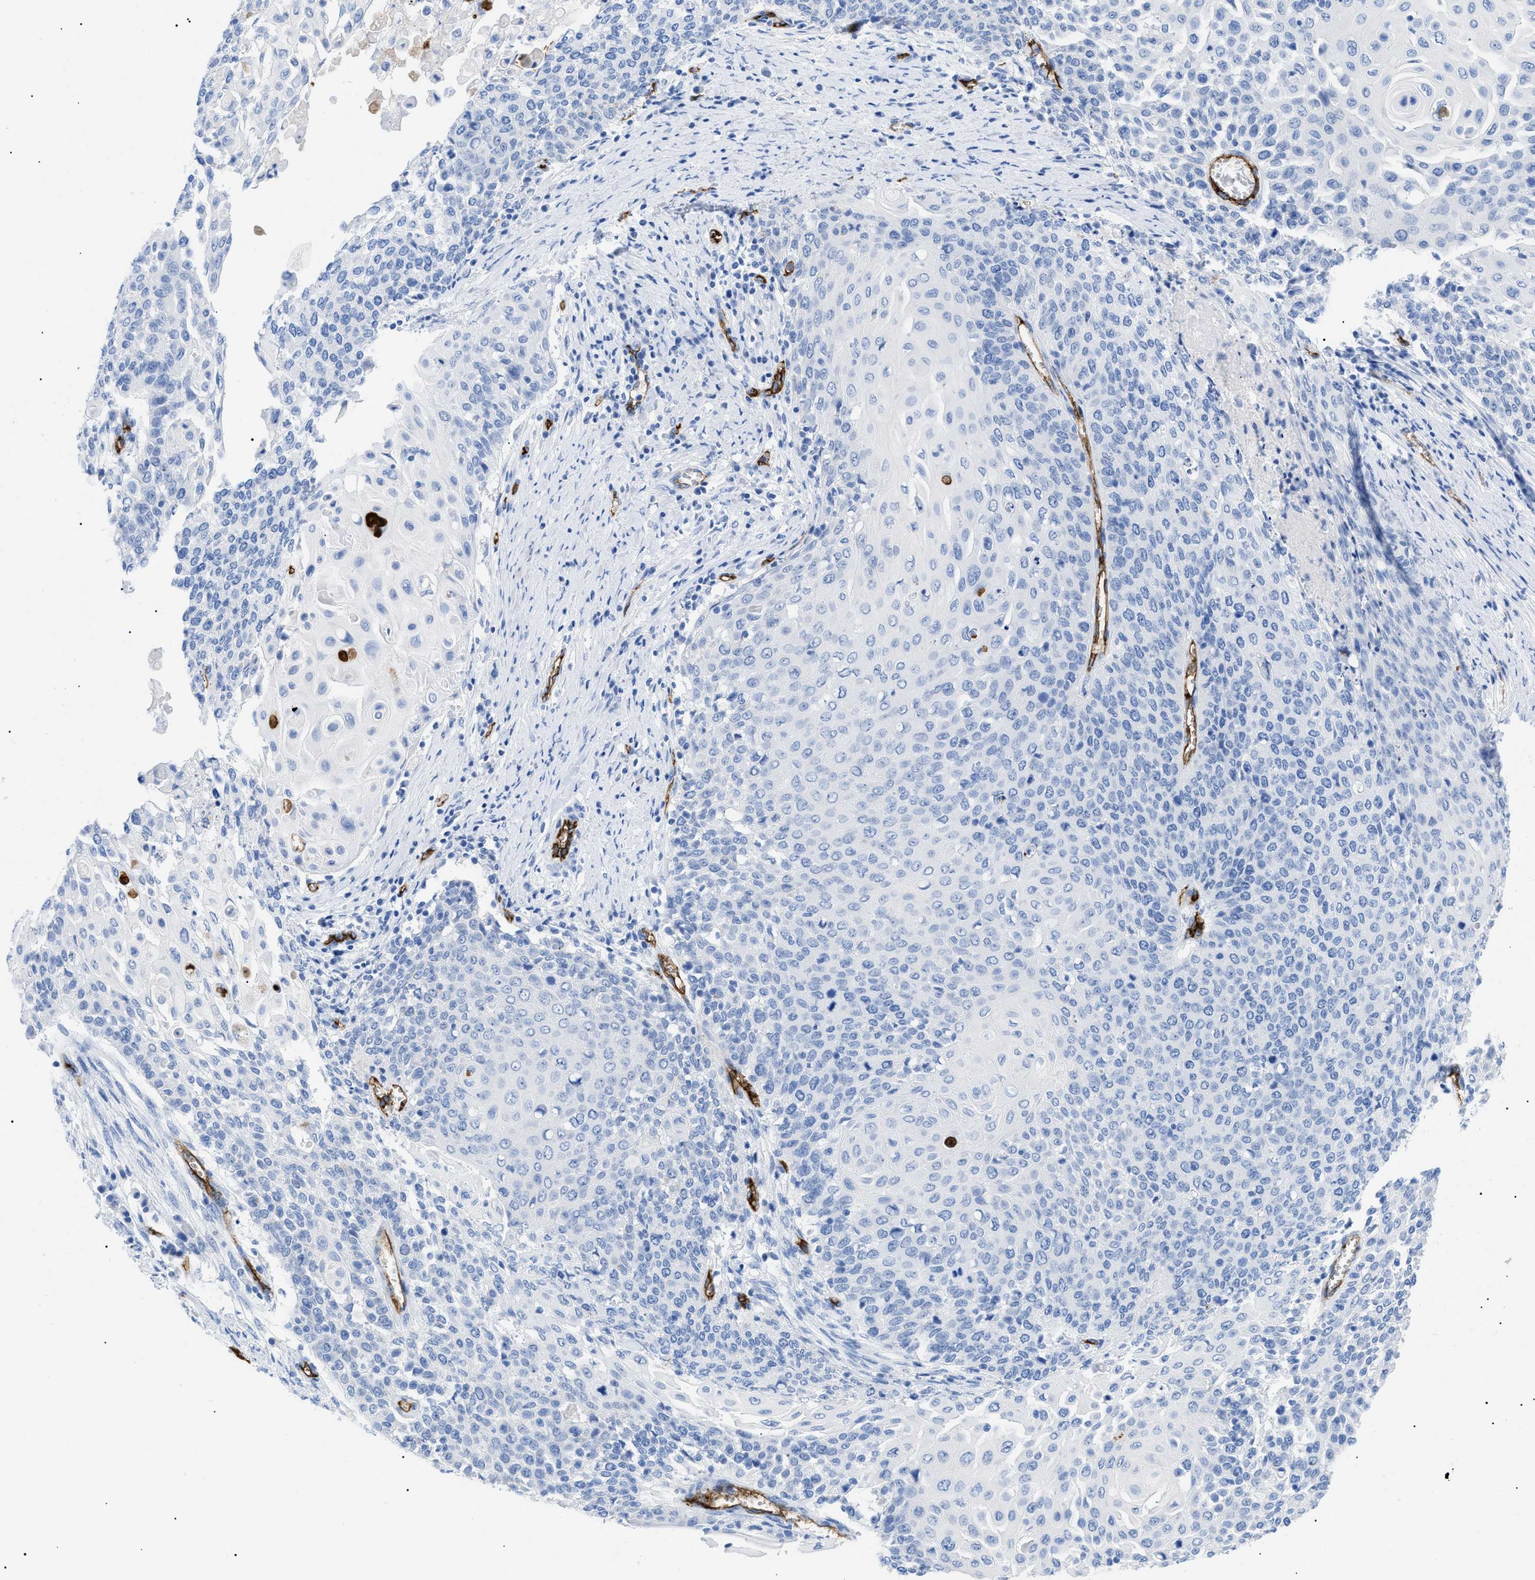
{"staining": {"intensity": "negative", "quantity": "none", "location": "none"}, "tissue": "cervical cancer", "cell_type": "Tumor cells", "image_type": "cancer", "snomed": [{"axis": "morphology", "description": "Squamous cell carcinoma, NOS"}, {"axis": "topography", "description": "Cervix"}], "caption": "High power microscopy micrograph of an IHC image of cervical cancer, revealing no significant expression in tumor cells.", "gene": "PODXL", "patient": {"sex": "female", "age": 39}}